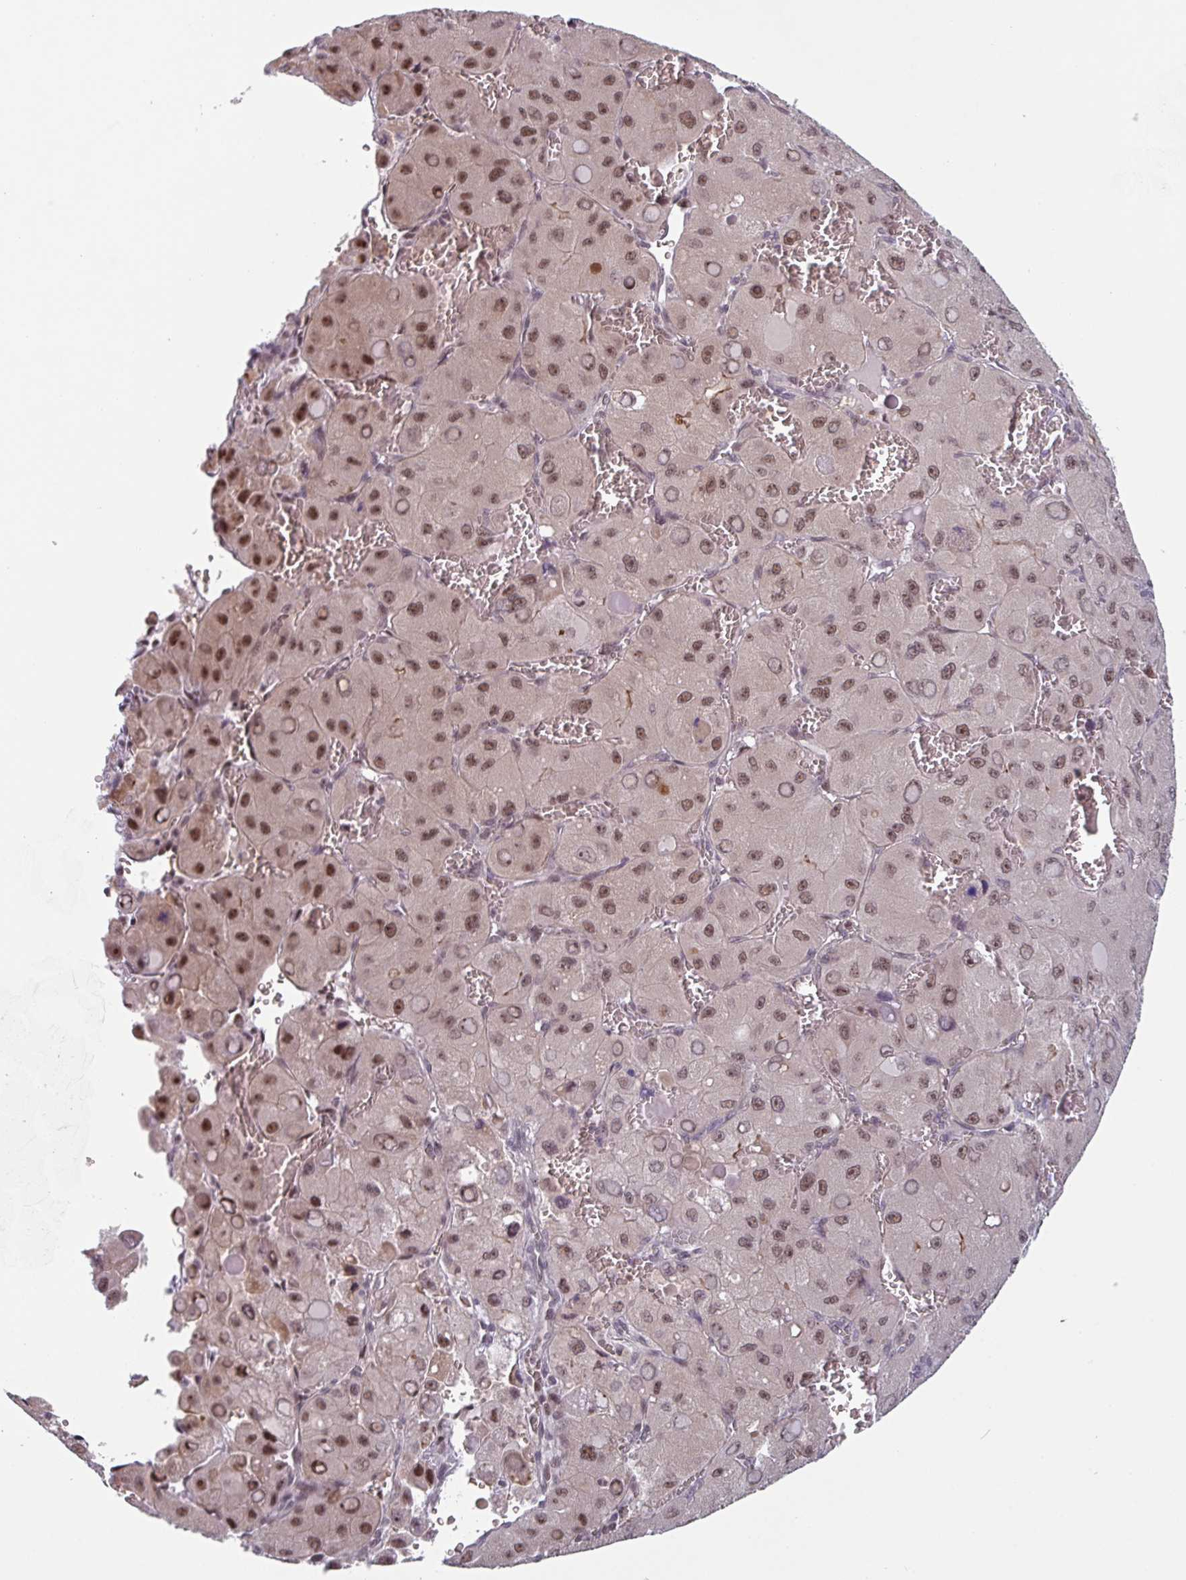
{"staining": {"intensity": "moderate", "quantity": ">75%", "location": "nuclear"}, "tissue": "liver cancer", "cell_type": "Tumor cells", "image_type": "cancer", "snomed": [{"axis": "morphology", "description": "Carcinoma, Hepatocellular, NOS"}, {"axis": "topography", "description": "Liver"}], "caption": "DAB (3,3'-diaminobenzidine) immunohistochemical staining of human liver cancer shows moderate nuclear protein staining in about >75% of tumor cells.", "gene": "NLRP13", "patient": {"sex": "male", "age": 27}}